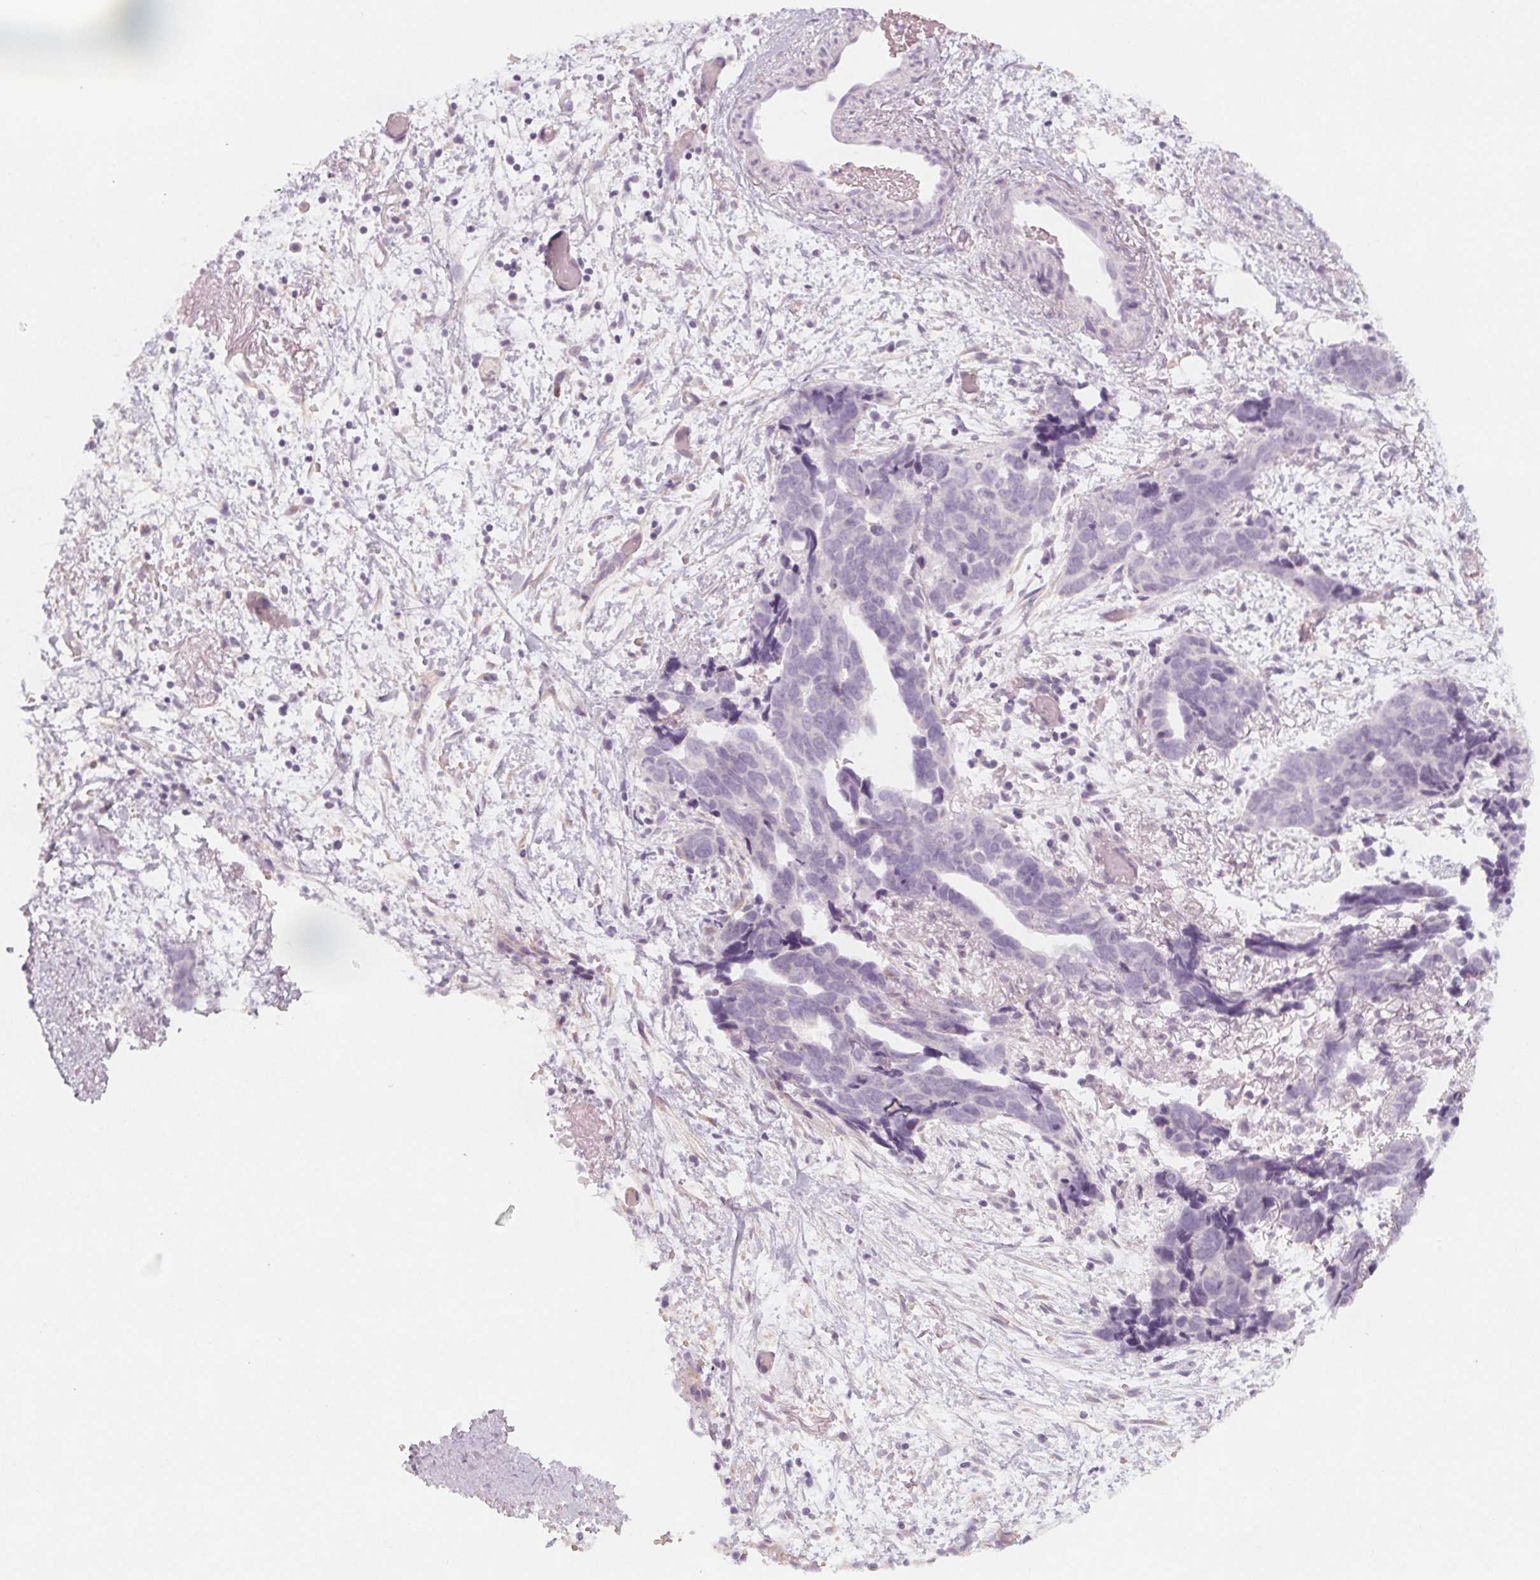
{"staining": {"intensity": "negative", "quantity": "none", "location": "none"}, "tissue": "ovarian cancer", "cell_type": "Tumor cells", "image_type": "cancer", "snomed": [{"axis": "morphology", "description": "Cystadenocarcinoma, serous, NOS"}, {"axis": "topography", "description": "Ovary"}], "caption": "An immunohistochemistry photomicrograph of ovarian cancer is shown. There is no staining in tumor cells of ovarian cancer.", "gene": "MAP1A", "patient": {"sex": "female", "age": 69}}